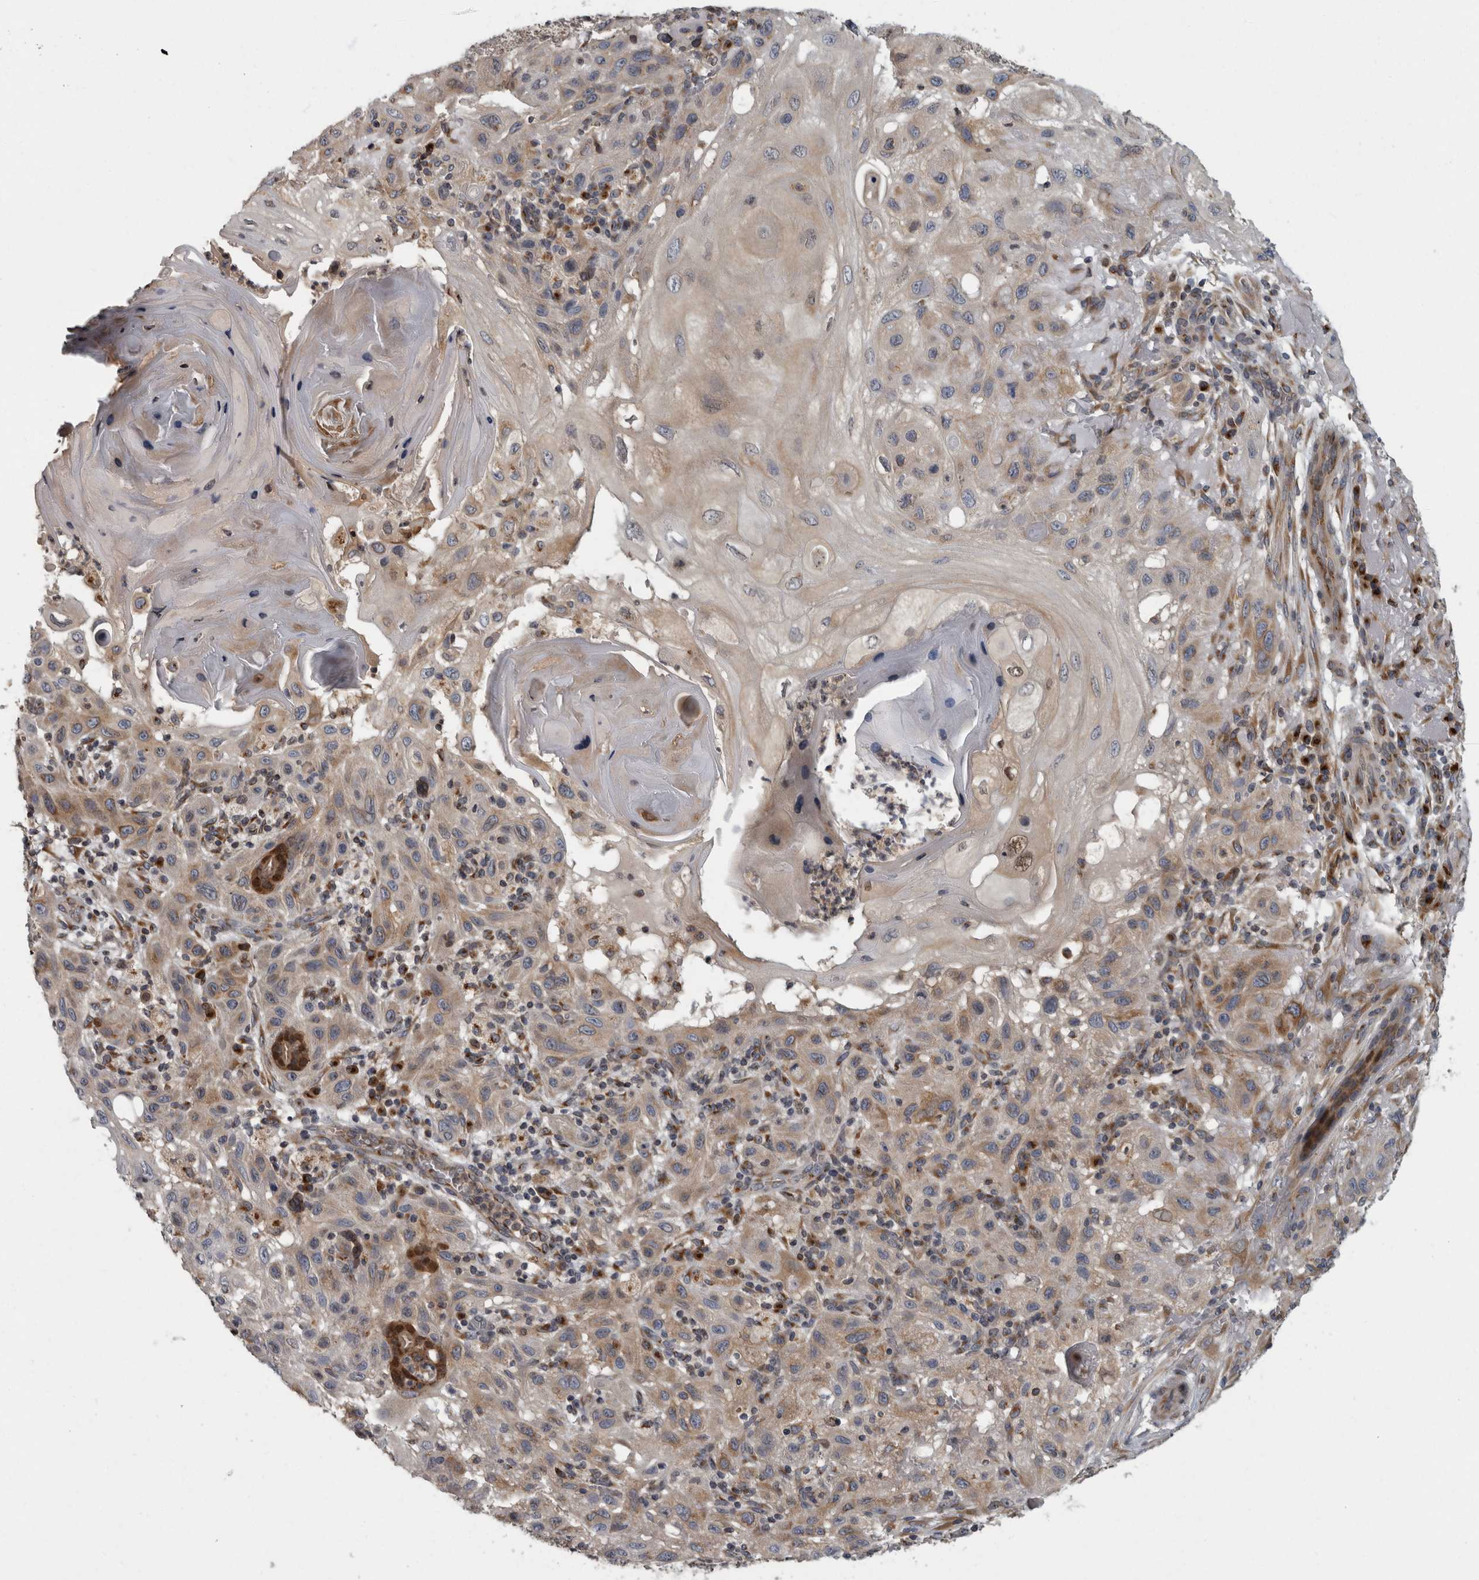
{"staining": {"intensity": "weak", "quantity": "25%-75%", "location": "cytoplasmic/membranous"}, "tissue": "skin cancer", "cell_type": "Tumor cells", "image_type": "cancer", "snomed": [{"axis": "morphology", "description": "Normal tissue, NOS"}, {"axis": "morphology", "description": "Squamous cell carcinoma, NOS"}, {"axis": "topography", "description": "Skin"}], "caption": "Human skin cancer stained for a protein (brown) reveals weak cytoplasmic/membranous positive expression in about 25%-75% of tumor cells.", "gene": "LMAN2L", "patient": {"sex": "female", "age": 96}}